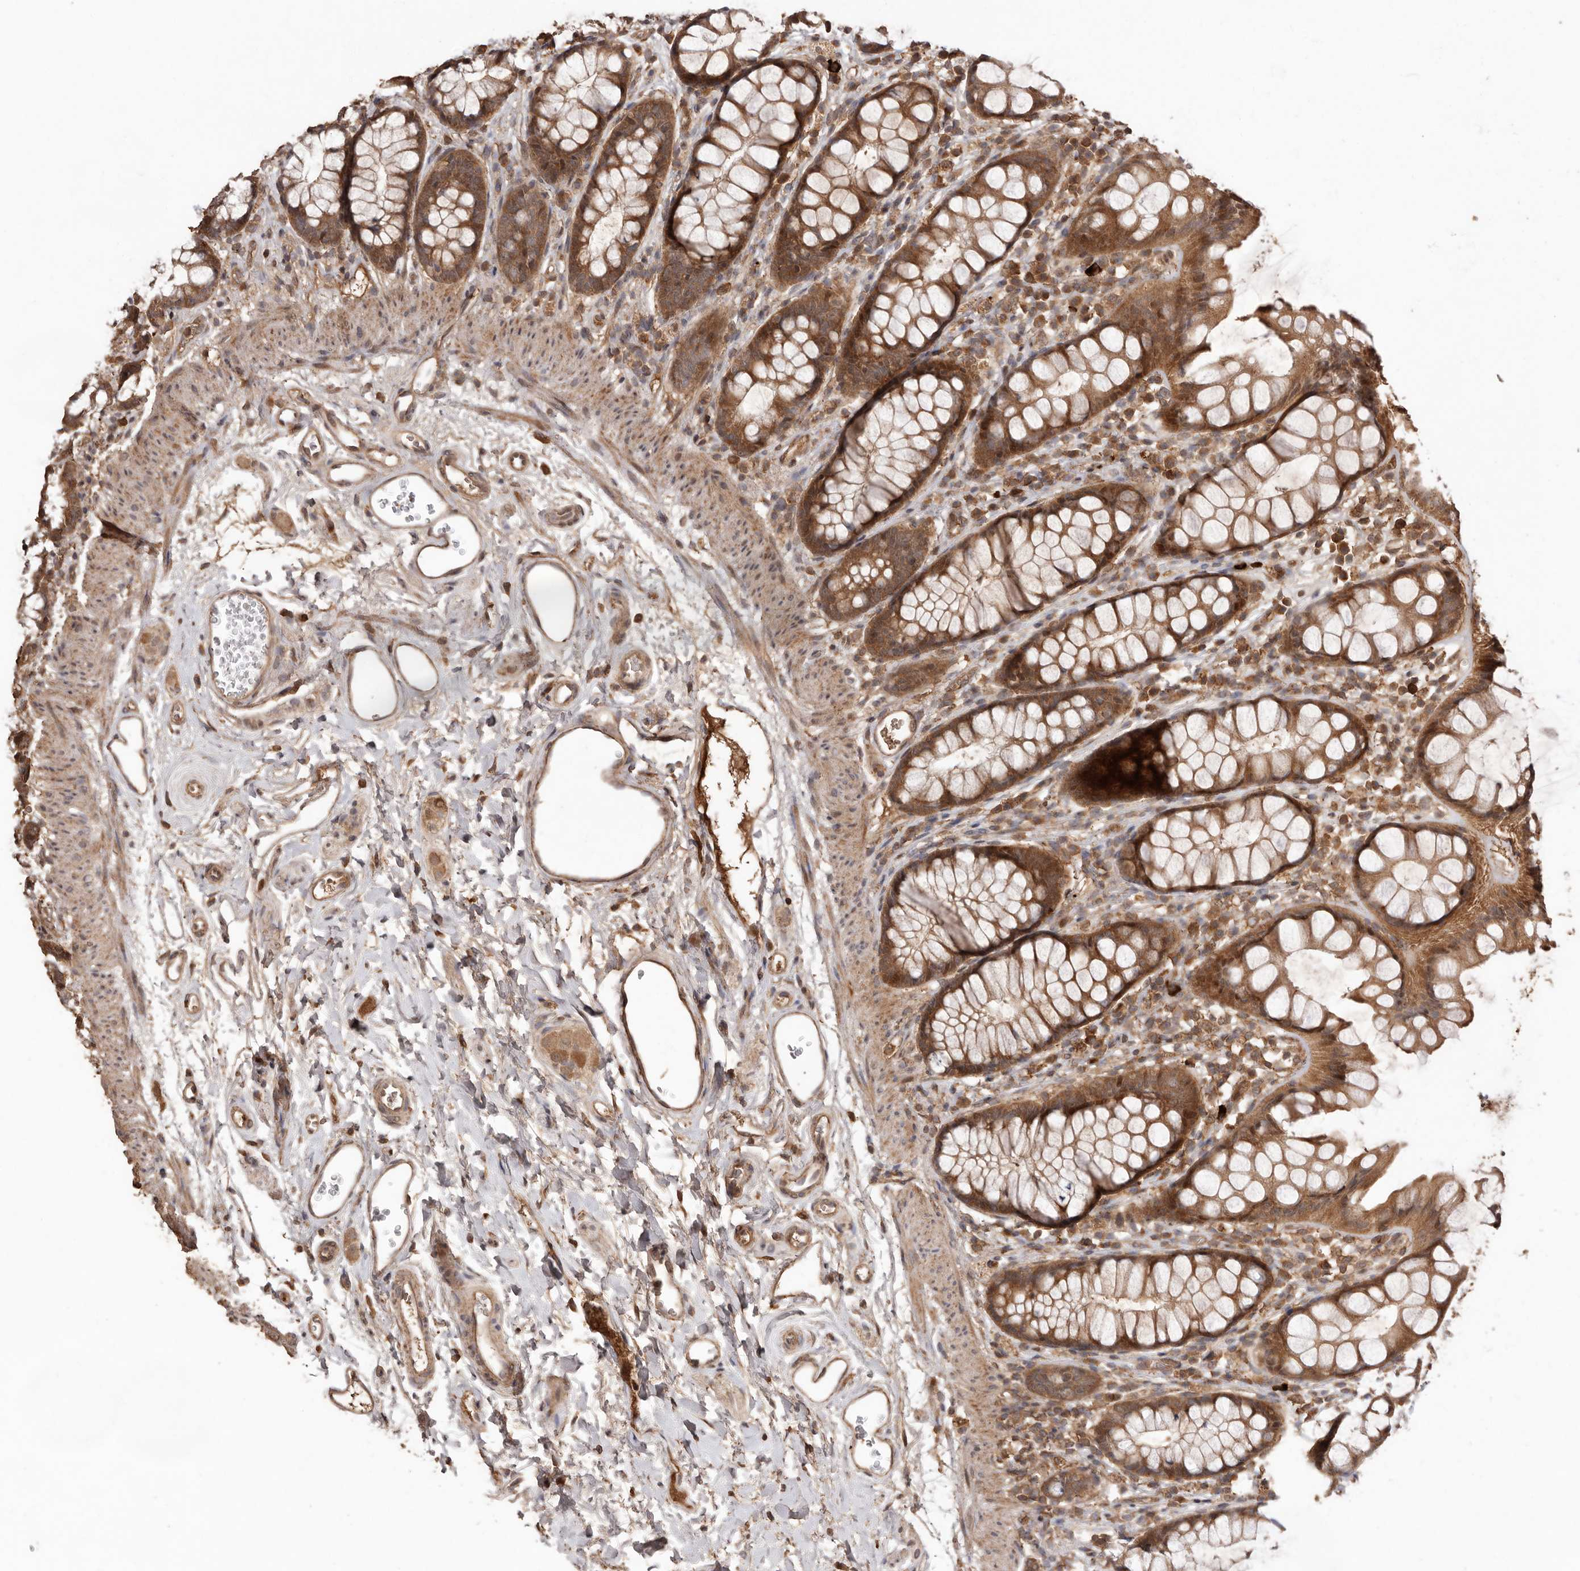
{"staining": {"intensity": "moderate", "quantity": ">75%", "location": "cytoplasmic/membranous"}, "tissue": "rectum", "cell_type": "Glandular cells", "image_type": "normal", "snomed": [{"axis": "morphology", "description": "Normal tissue, NOS"}, {"axis": "topography", "description": "Rectum"}], "caption": "Glandular cells demonstrate medium levels of moderate cytoplasmic/membranous staining in approximately >75% of cells in benign rectum.", "gene": "RWDD1", "patient": {"sex": "female", "age": 65}}